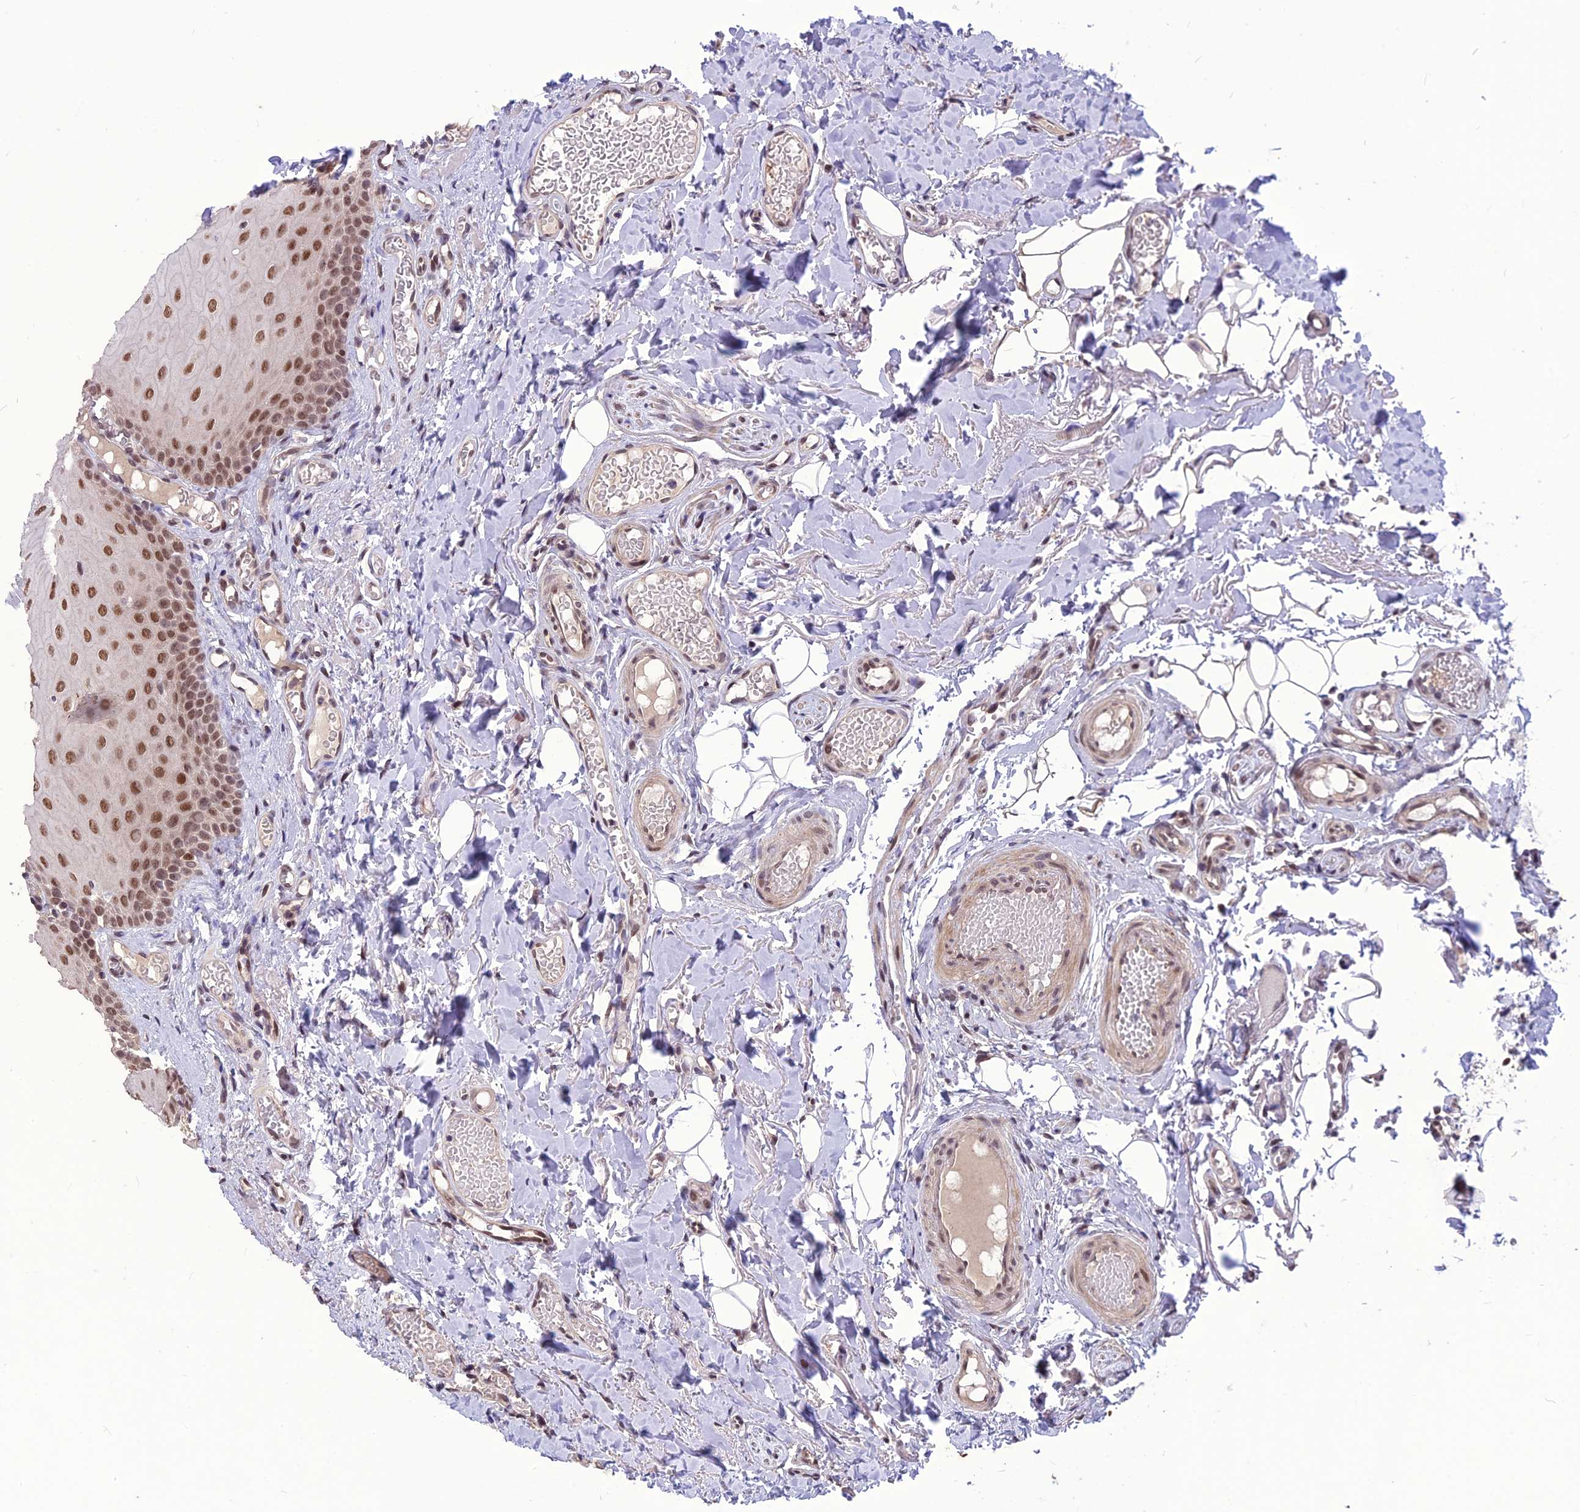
{"staining": {"intensity": "strong", "quantity": ">75%", "location": "nuclear"}, "tissue": "oral mucosa", "cell_type": "Squamous epithelial cells", "image_type": "normal", "snomed": [{"axis": "morphology", "description": "Normal tissue, NOS"}, {"axis": "topography", "description": "Oral tissue"}], "caption": "Brown immunohistochemical staining in benign oral mucosa reveals strong nuclear staining in about >75% of squamous epithelial cells.", "gene": "DIS3", "patient": {"sex": "female", "age": 70}}